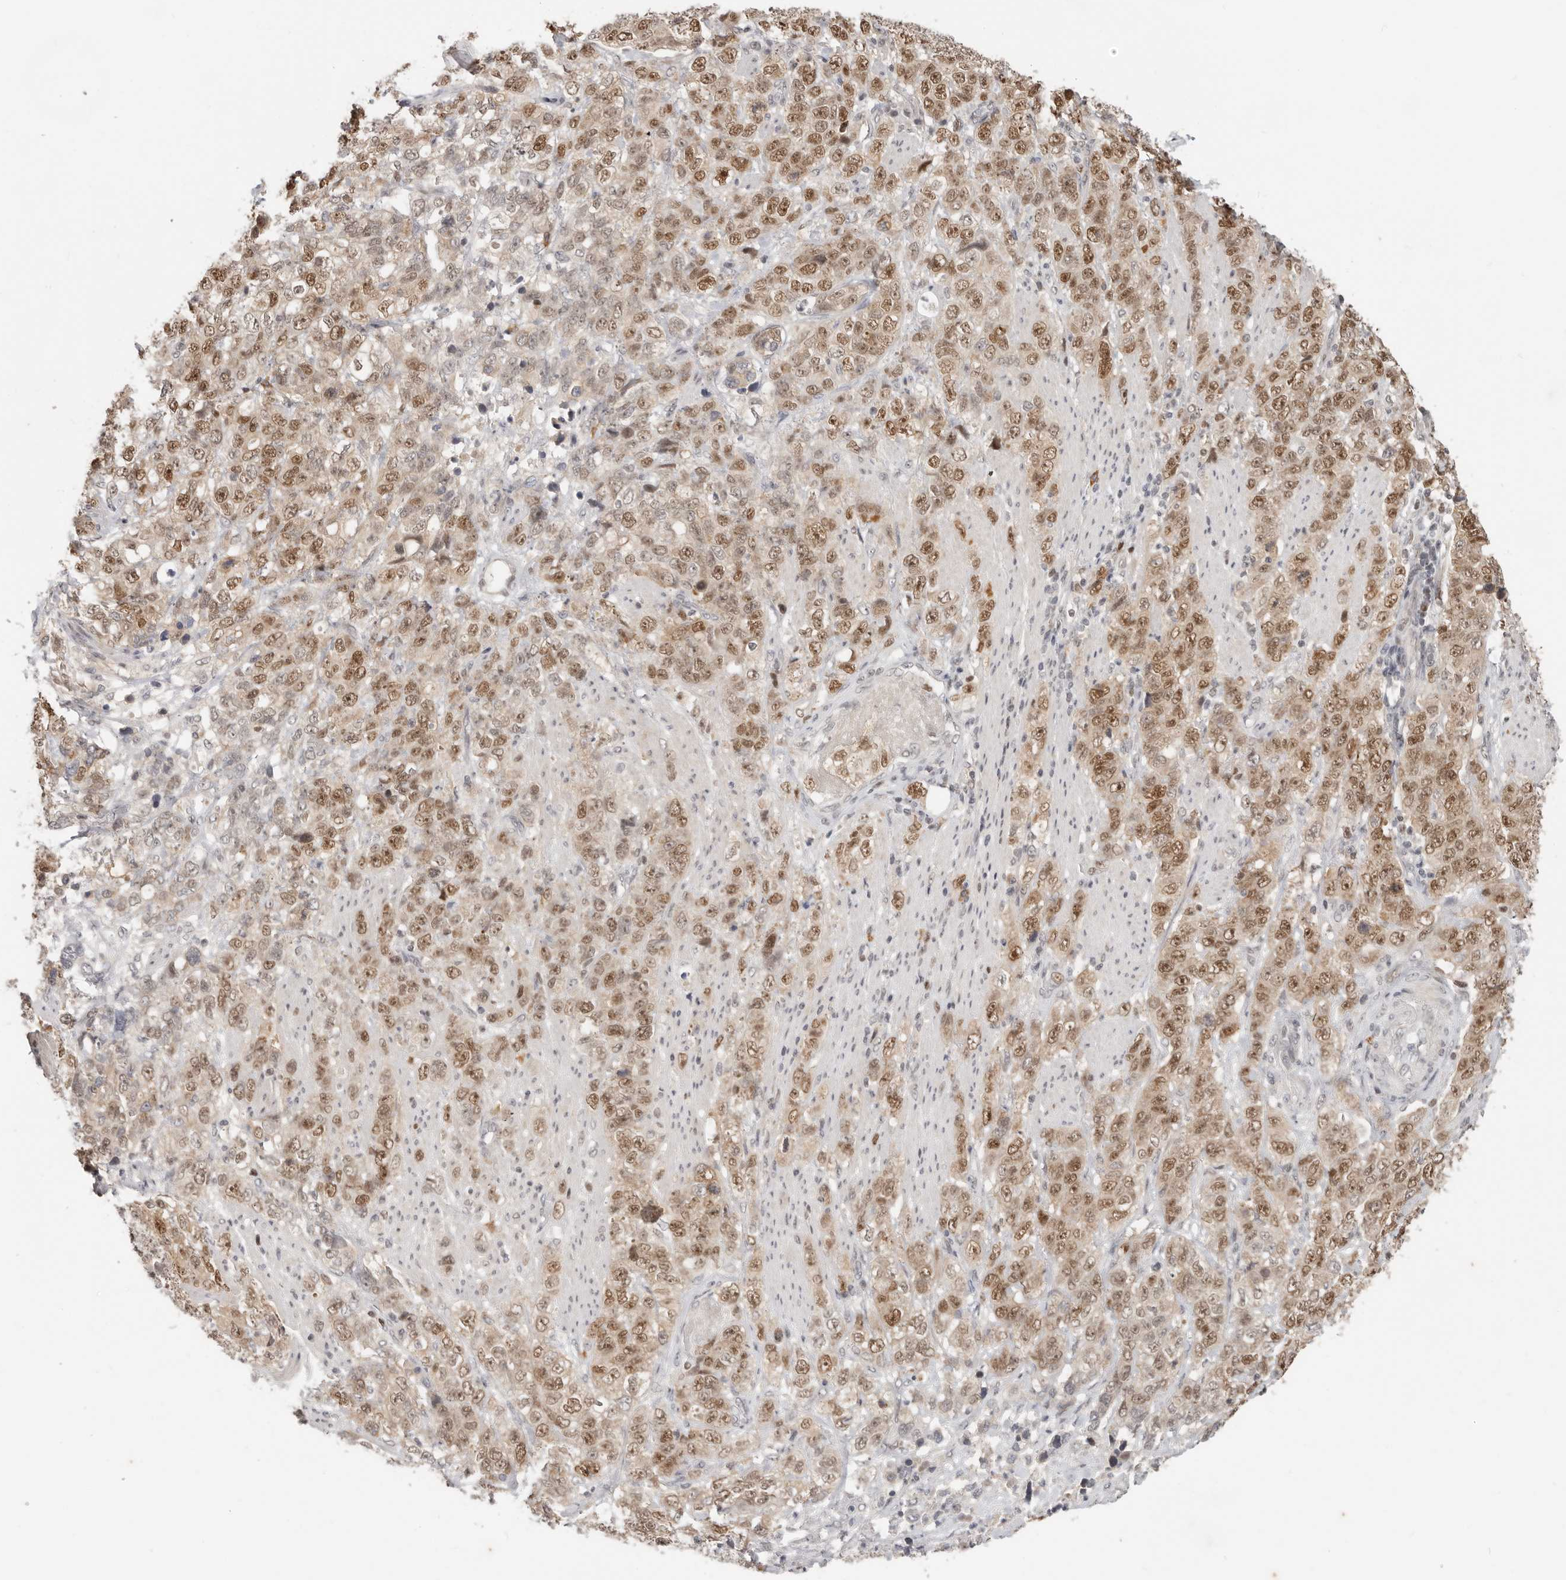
{"staining": {"intensity": "moderate", "quantity": ">75%", "location": "nuclear"}, "tissue": "stomach cancer", "cell_type": "Tumor cells", "image_type": "cancer", "snomed": [{"axis": "morphology", "description": "Adenocarcinoma, NOS"}, {"axis": "topography", "description": "Stomach"}], "caption": "A photomicrograph of stomach cancer (adenocarcinoma) stained for a protein reveals moderate nuclear brown staining in tumor cells.", "gene": "RFC2", "patient": {"sex": "male", "age": 48}}